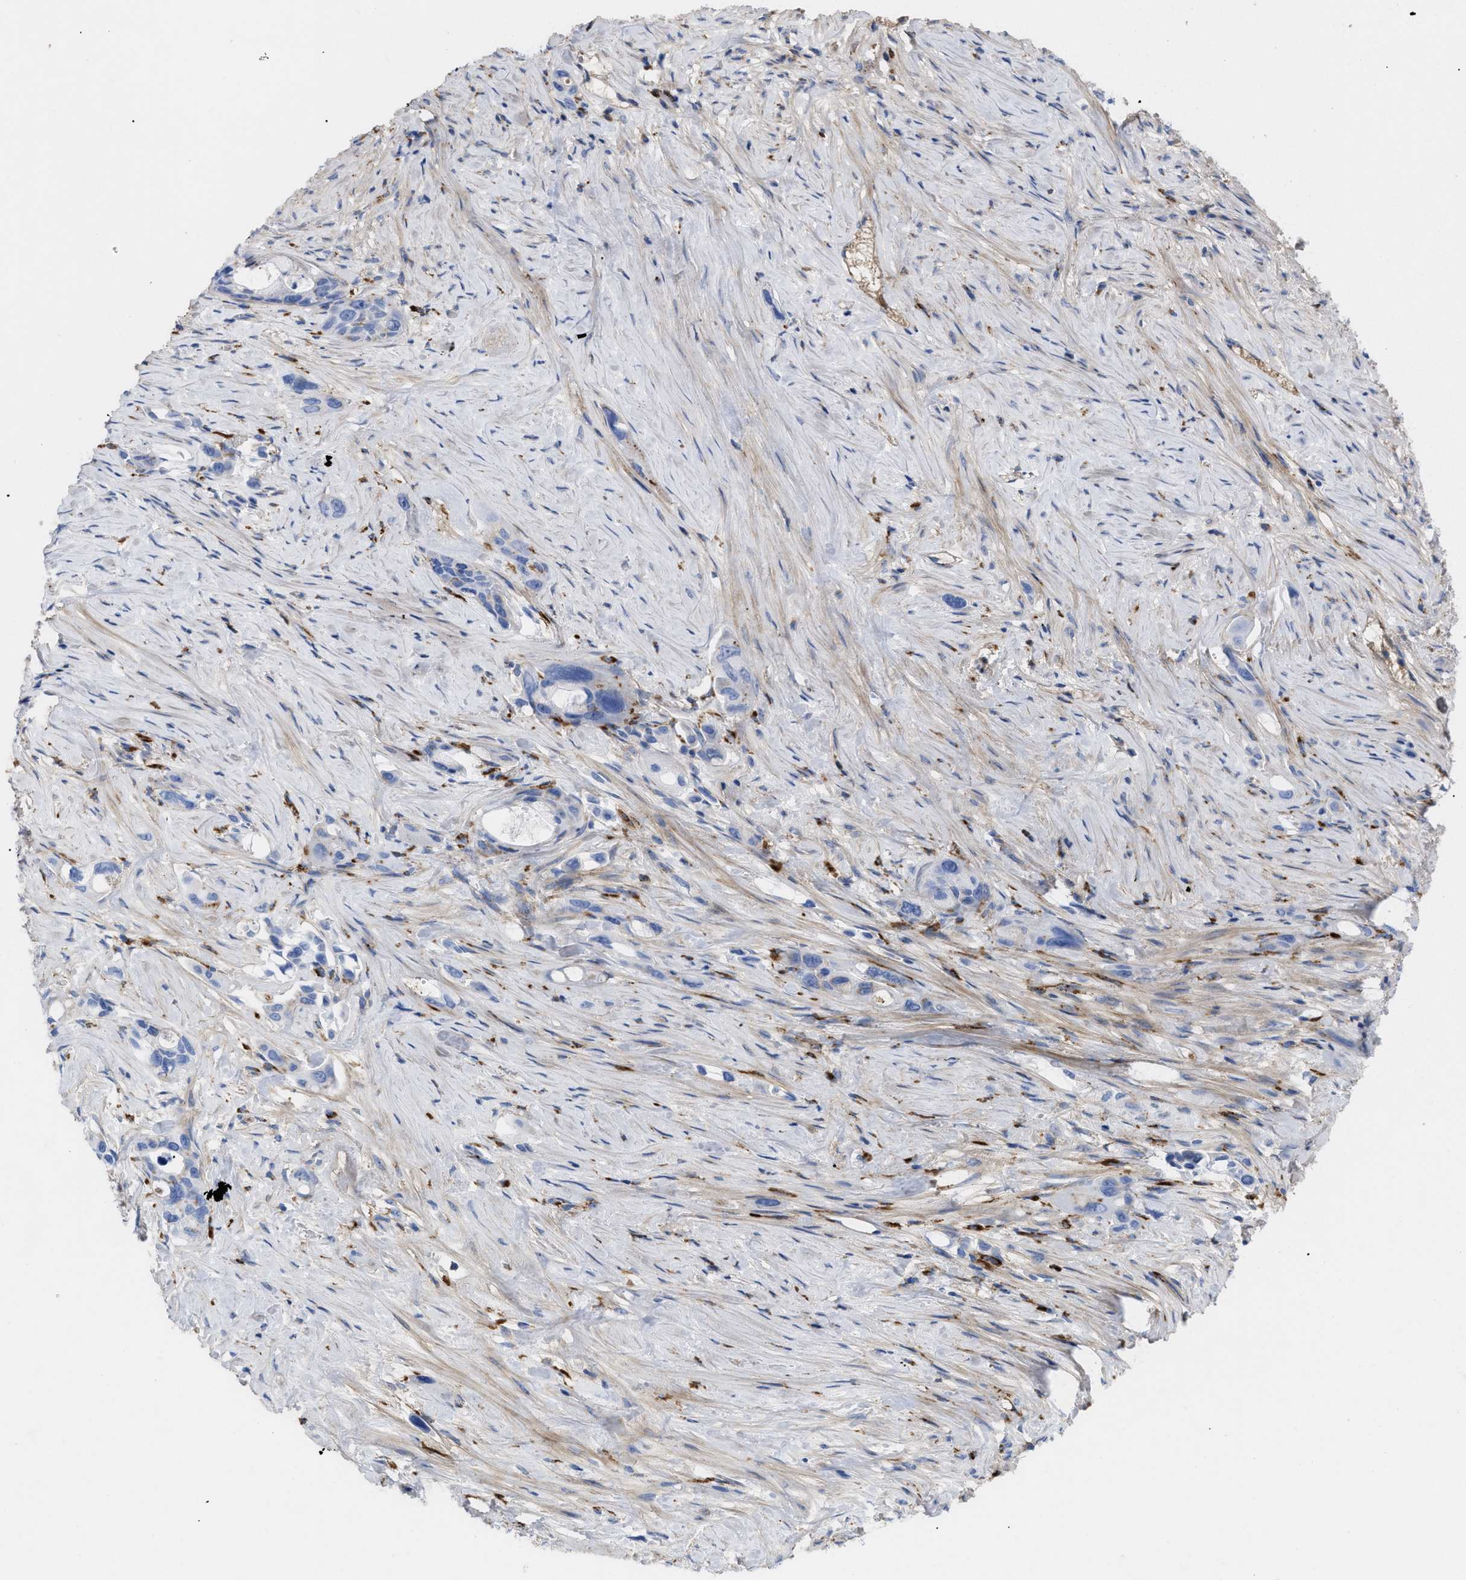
{"staining": {"intensity": "negative", "quantity": "none", "location": "none"}, "tissue": "pancreatic cancer", "cell_type": "Tumor cells", "image_type": "cancer", "snomed": [{"axis": "morphology", "description": "Adenocarcinoma, NOS"}, {"axis": "topography", "description": "Pancreas"}], "caption": "This is a image of immunohistochemistry (IHC) staining of pancreatic cancer (adenocarcinoma), which shows no staining in tumor cells. Nuclei are stained in blue.", "gene": "DRAM2", "patient": {"sex": "male", "age": 53}}